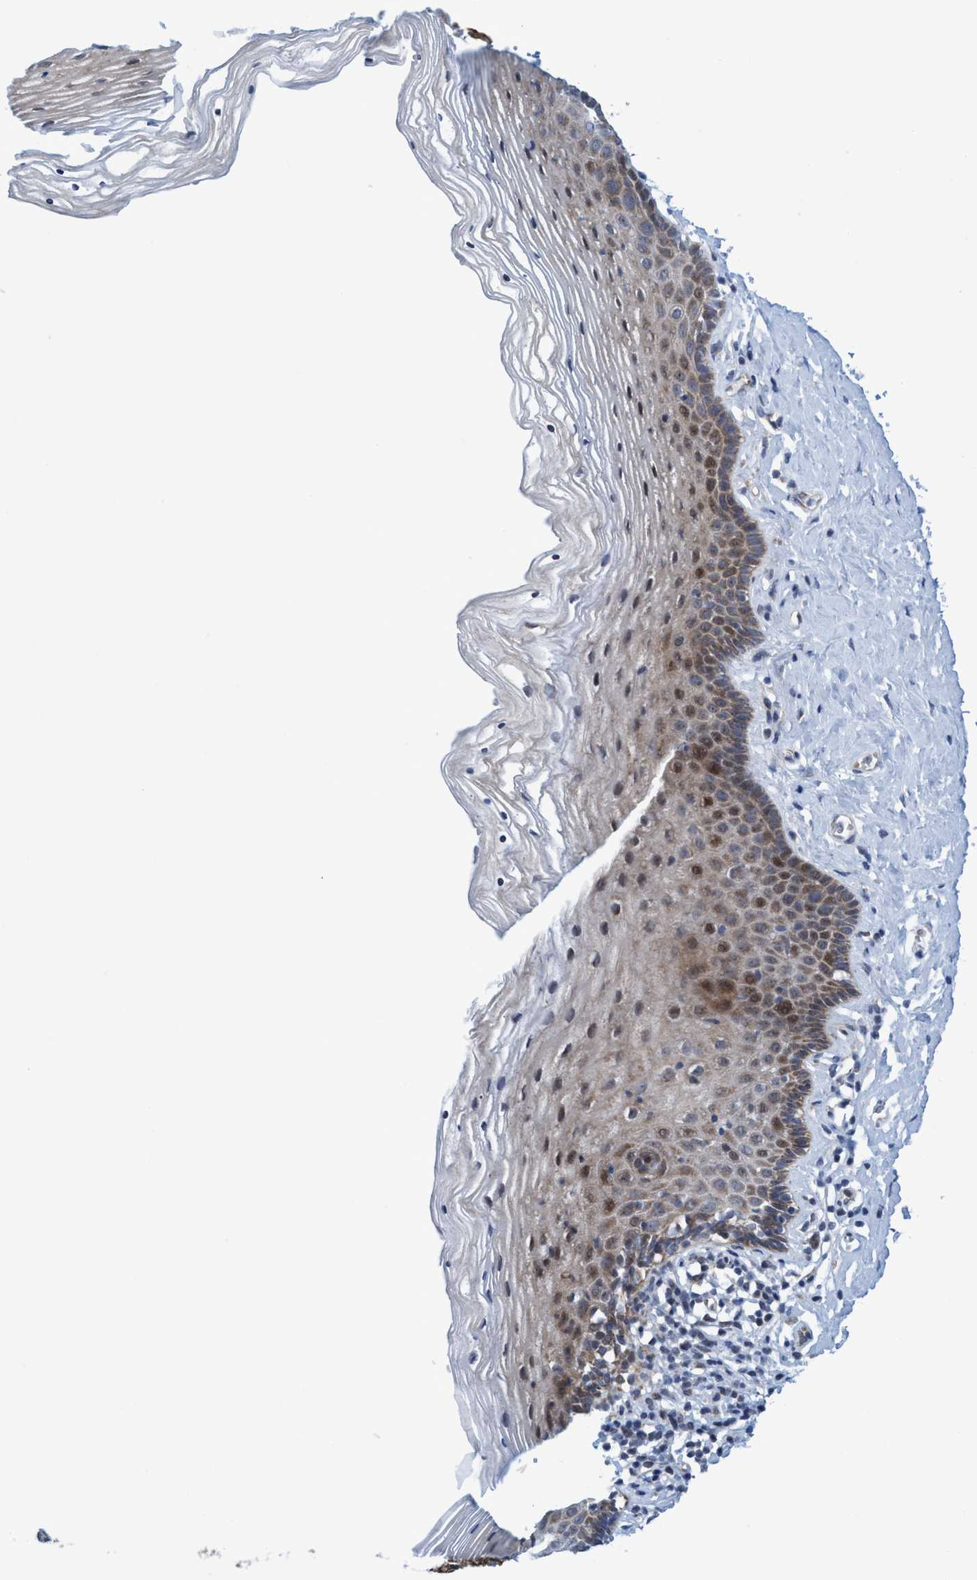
{"staining": {"intensity": "moderate", "quantity": "25%-75%", "location": "cytoplasmic/membranous,nuclear"}, "tissue": "vagina", "cell_type": "Squamous epithelial cells", "image_type": "normal", "snomed": [{"axis": "morphology", "description": "Normal tissue, NOS"}, {"axis": "topography", "description": "Vagina"}], "caption": "Moderate cytoplasmic/membranous,nuclear expression for a protein is seen in about 25%-75% of squamous epithelial cells of normal vagina using immunohistochemistry.", "gene": "POLR1F", "patient": {"sex": "female", "age": 32}}